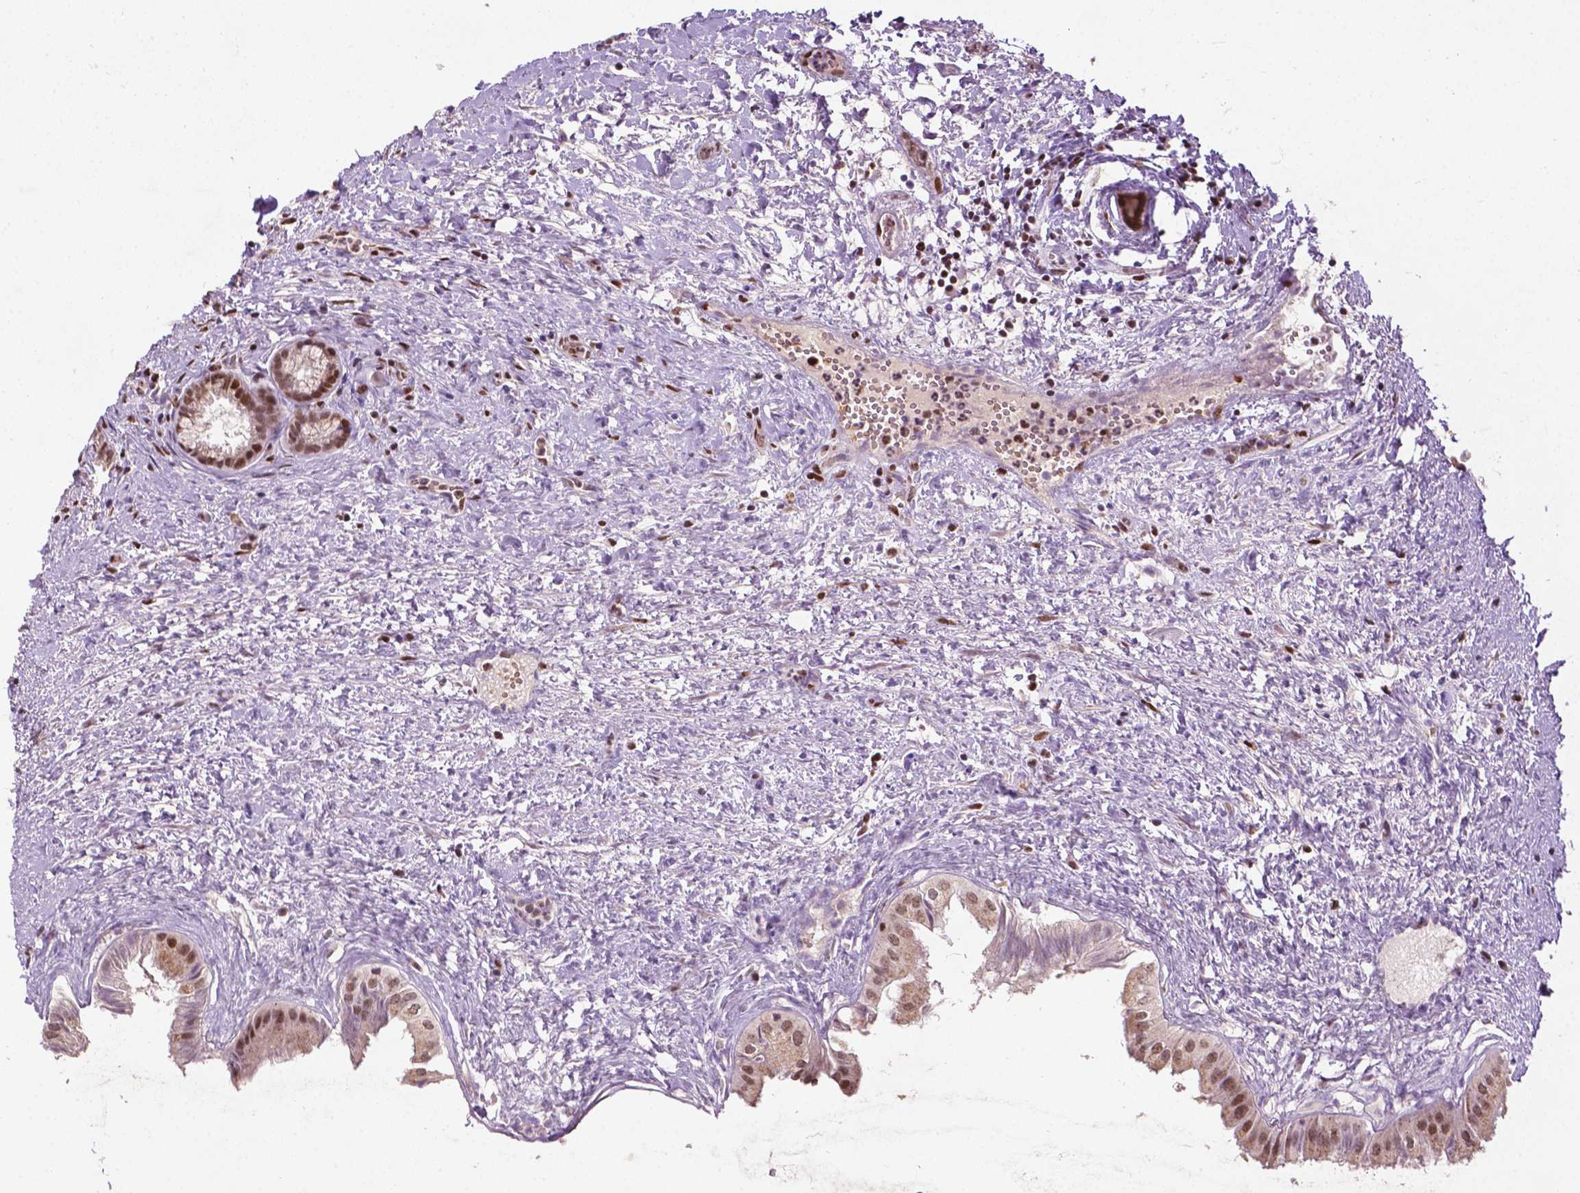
{"staining": {"intensity": "moderate", "quantity": "25%-75%", "location": "cytoplasmic/membranous,nuclear"}, "tissue": "gallbladder", "cell_type": "Glandular cells", "image_type": "normal", "snomed": [{"axis": "morphology", "description": "Normal tissue, NOS"}, {"axis": "topography", "description": "Gallbladder"}], "caption": "Gallbladder stained with a brown dye displays moderate cytoplasmic/membranous,nuclear positive positivity in about 25%-75% of glandular cells.", "gene": "ZNF41", "patient": {"sex": "male", "age": 70}}